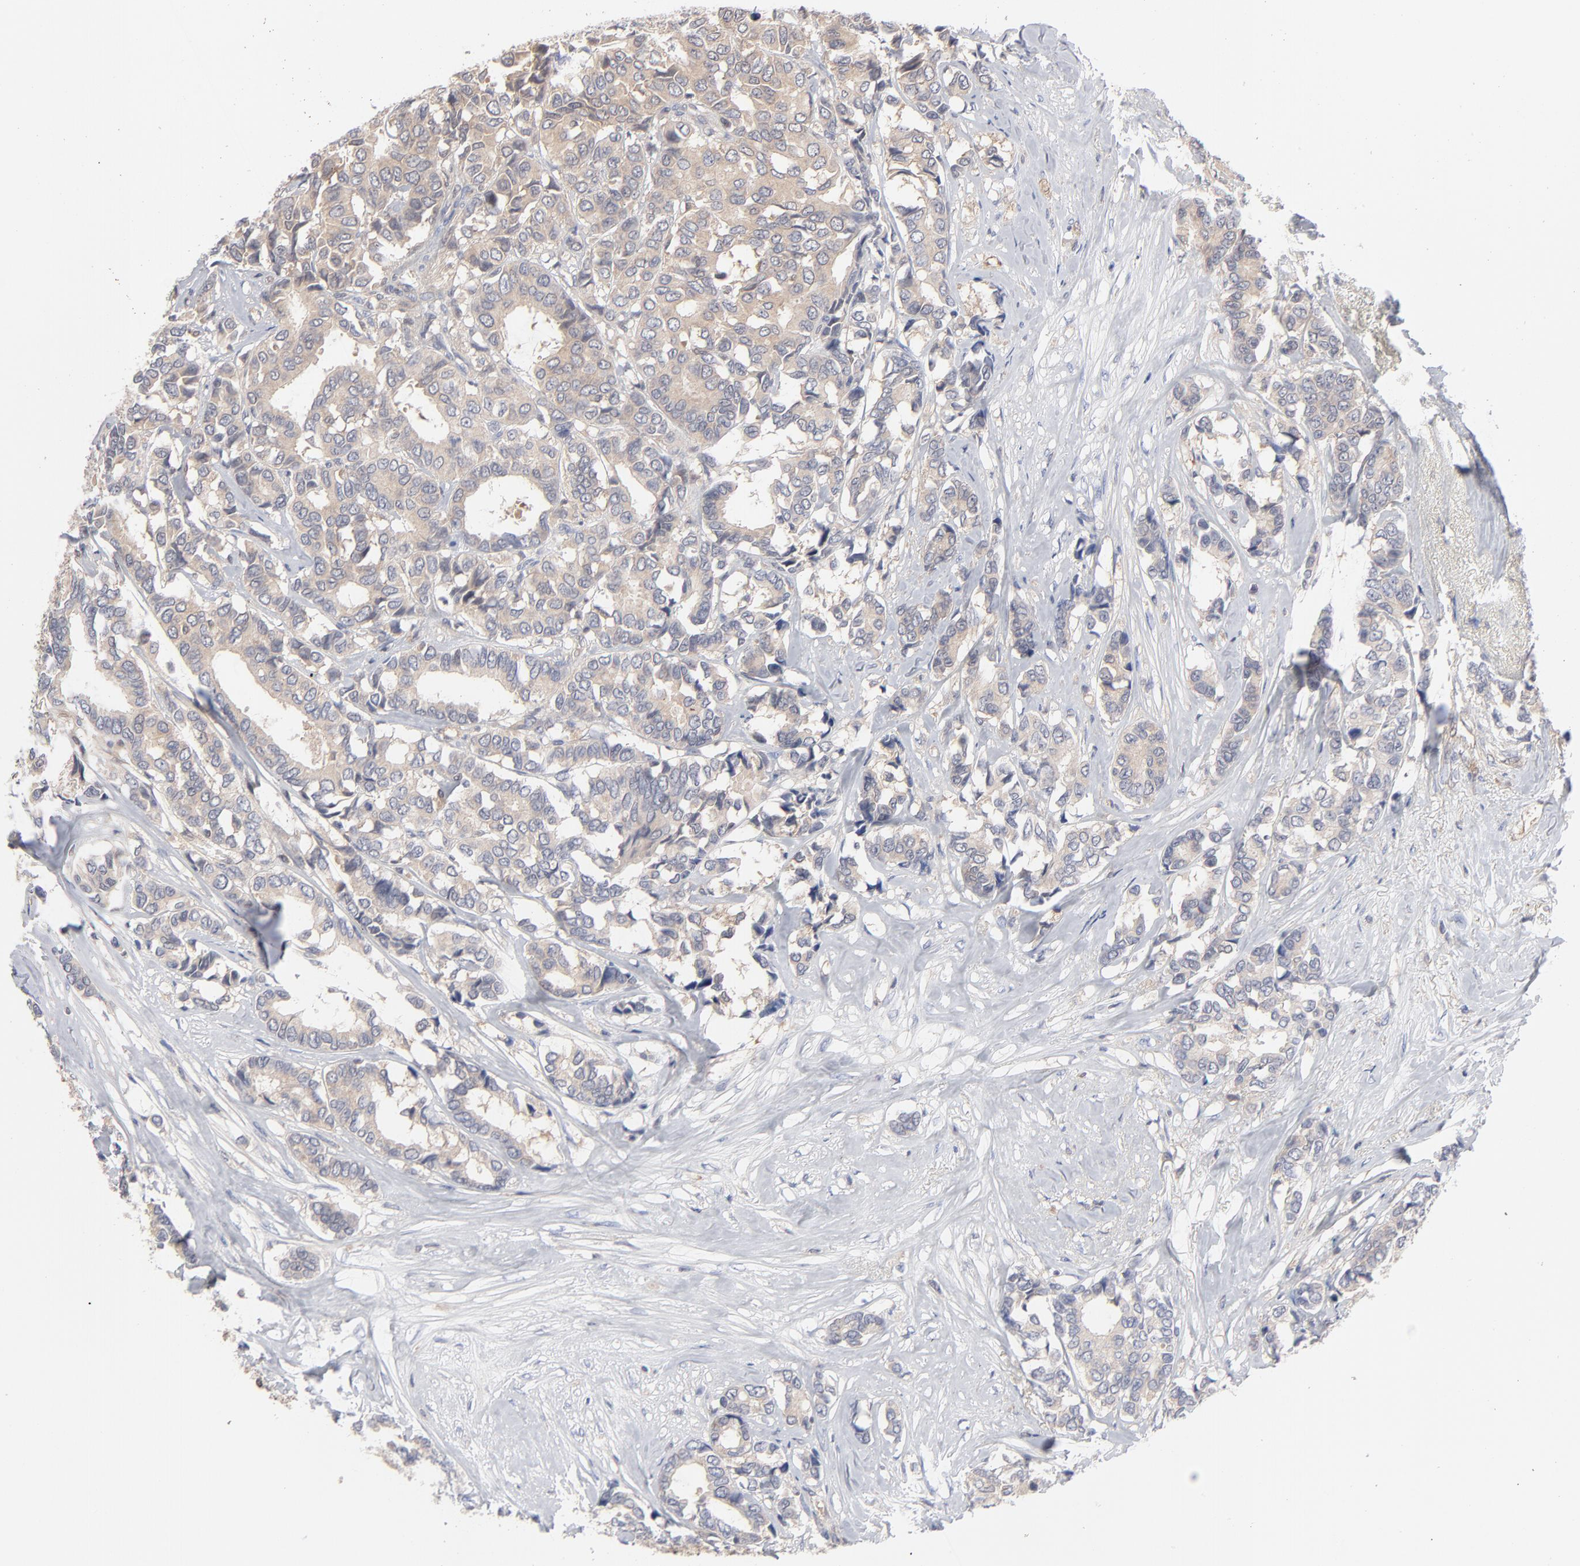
{"staining": {"intensity": "weak", "quantity": ">75%", "location": "cytoplasmic/membranous"}, "tissue": "breast cancer", "cell_type": "Tumor cells", "image_type": "cancer", "snomed": [{"axis": "morphology", "description": "Duct carcinoma"}, {"axis": "topography", "description": "Breast"}], "caption": "There is low levels of weak cytoplasmic/membranous expression in tumor cells of breast infiltrating ductal carcinoma, as demonstrated by immunohistochemical staining (brown color).", "gene": "ARRB1", "patient": {"sex": "female", "age": 87}}